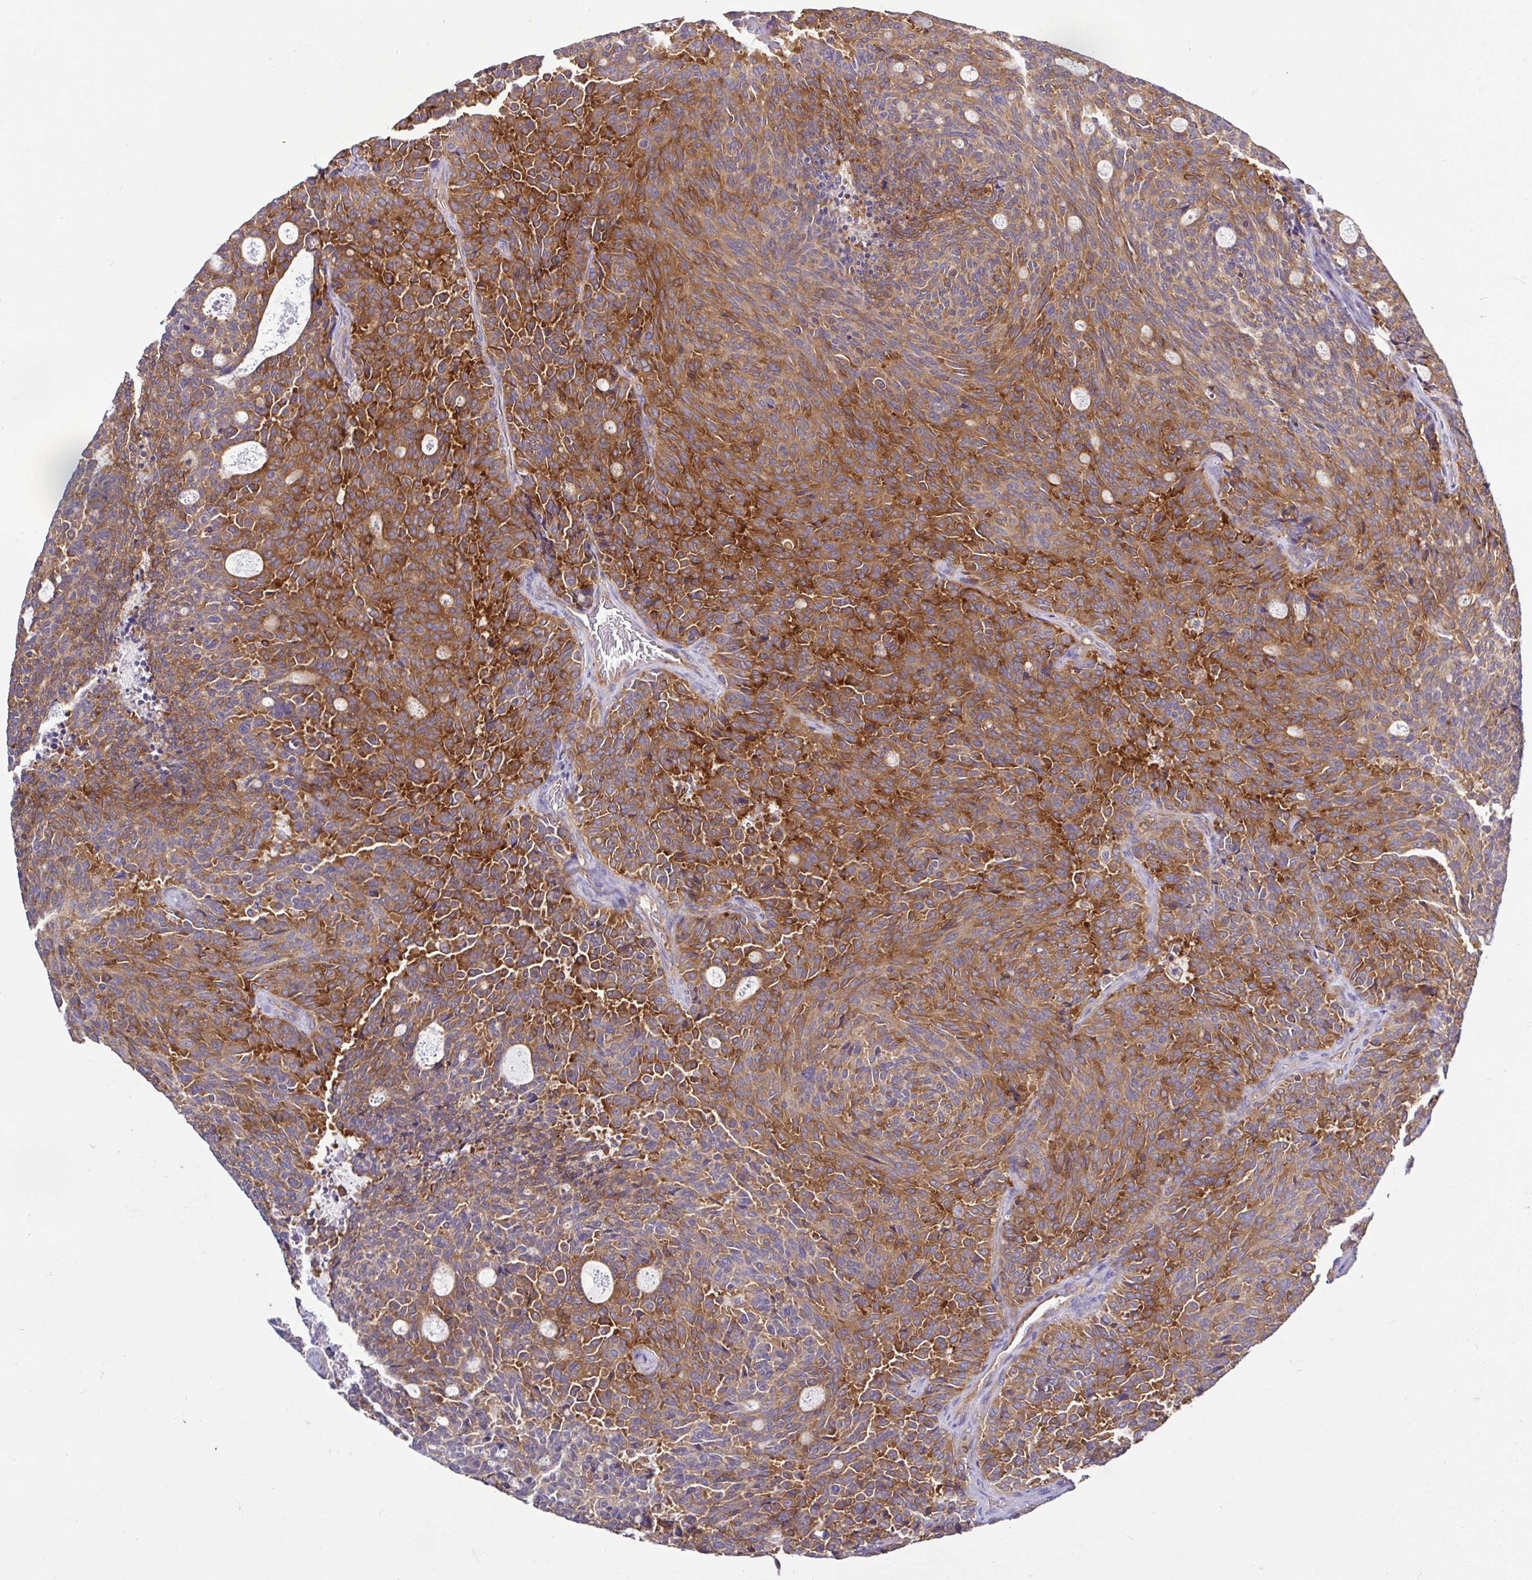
{"staining": {"intensity": "strong", "quantity": "25%-75%", "location": "cytoplasmic/membranous"}, "tissue": "carcinoid", "cell_type": "Tumor cells", "image_type": "cancer", "snomed": [{"axis": "morphology", "description": "Carcinoid, malignant, NOS"}, {"axis": "topography", "description": "Pancreas"}], "caption": "This is a photomicrograph of IHC staining of malignant carcinoid, which shows strong staining in the cytoplasmic/membranous of tumor cells.", "gene": "LARS1", "patient": {"sex": "female", "age": 54}}